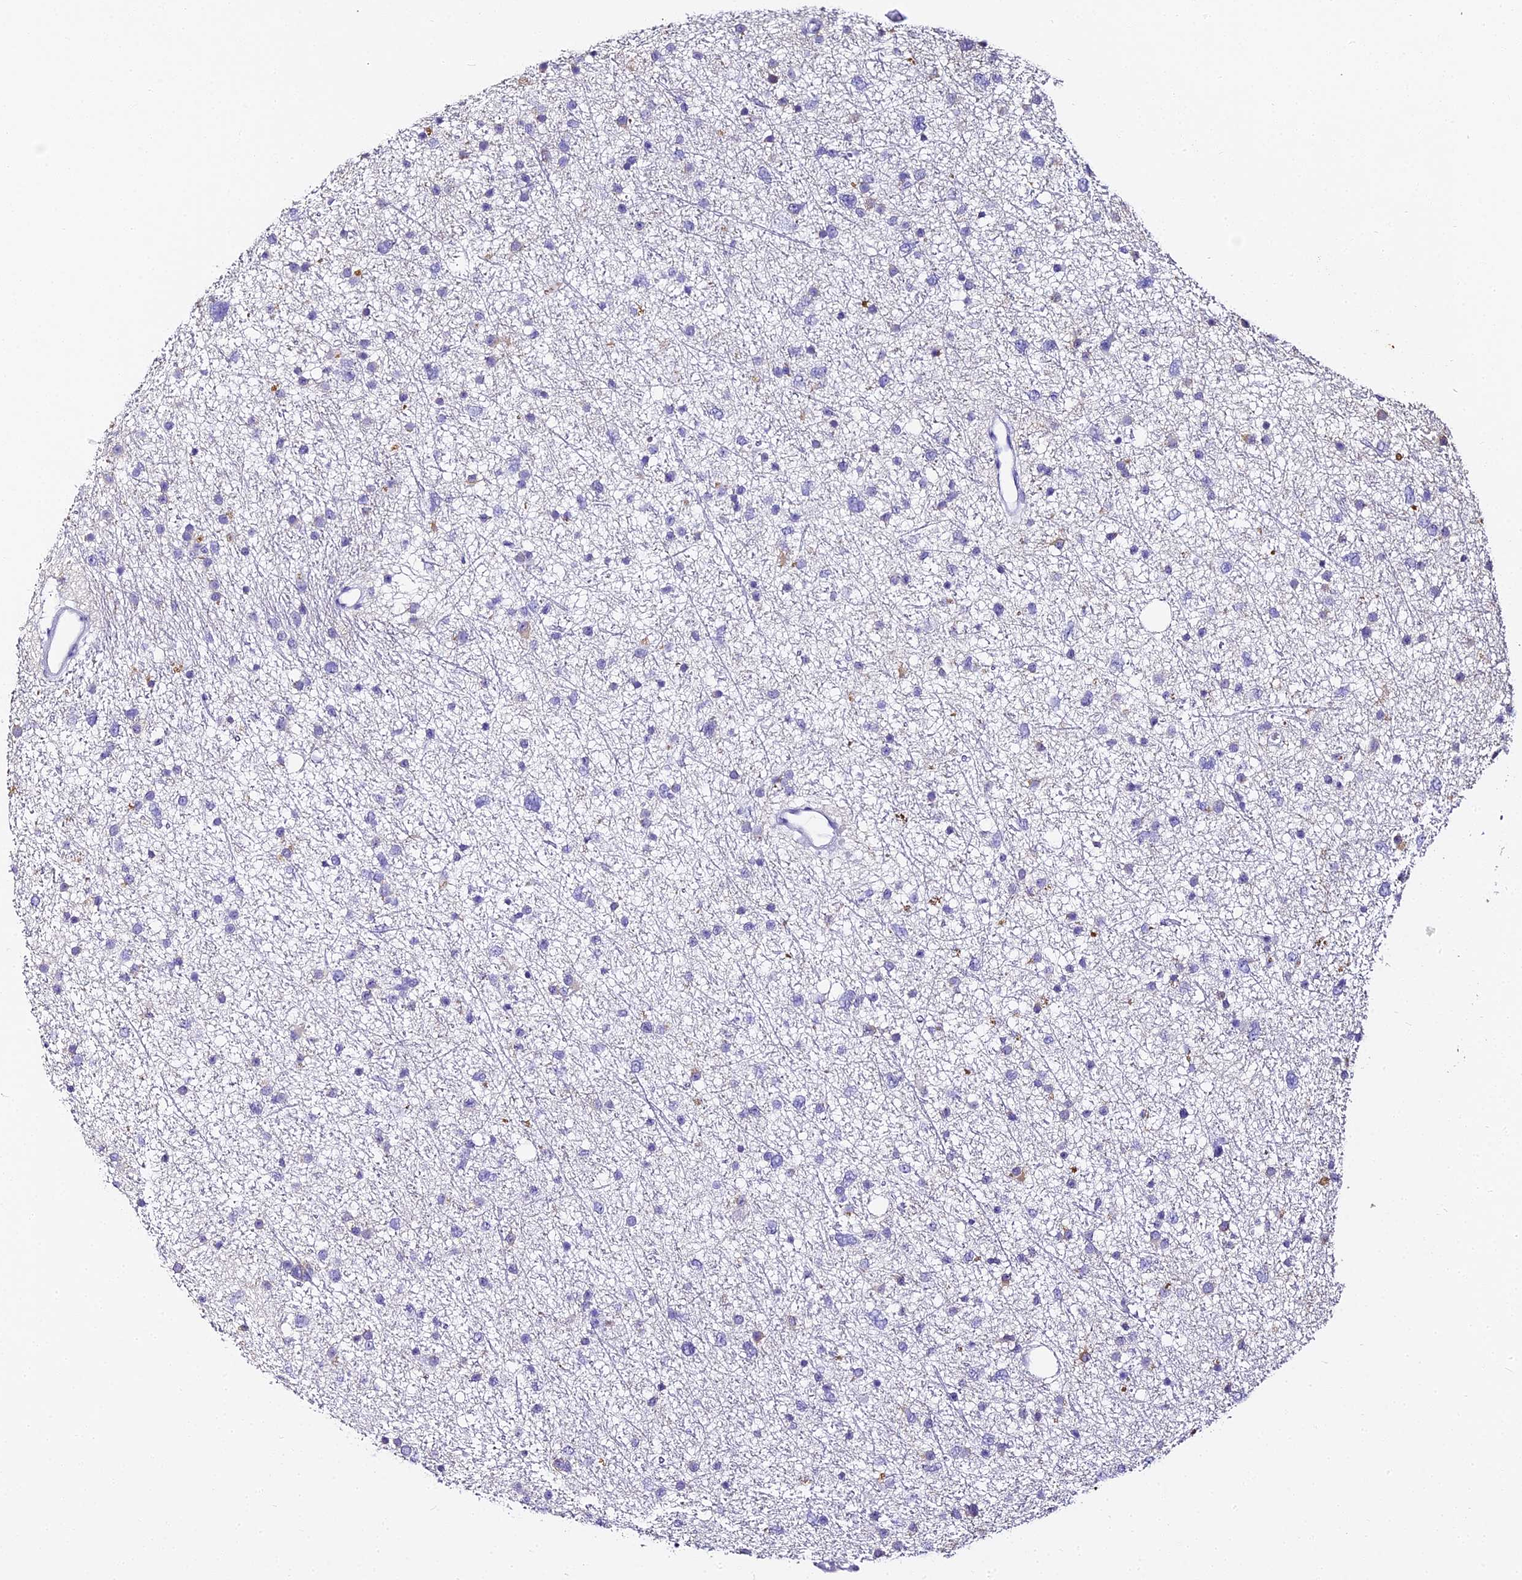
{"staining": {"intensity": "negative", "quantity": "none", "location": "none"}, "tissue": "glioma", "cell_type": "Tumor cells", "image_type": "cancer", "snomed": [{"axis": "morphology", "description": "Glioma, malignant, Low grade"}, {"axis": "topography", "description": "Cerebral cortex"}], "caption": "Immunohistochemistry micrograph of neoplastic tissue: human malignant low-grade glioma stained with DAB (3,3'-diaminobenzidine) exhibits no significant protein expression in tumor cells. The staining is performed using DAB brown chromogen with nuclei counter-stained in using hematoxylin.", "gene": "ABHD14A-ACY1", "patient": {"sex": "female", "age": 39}}